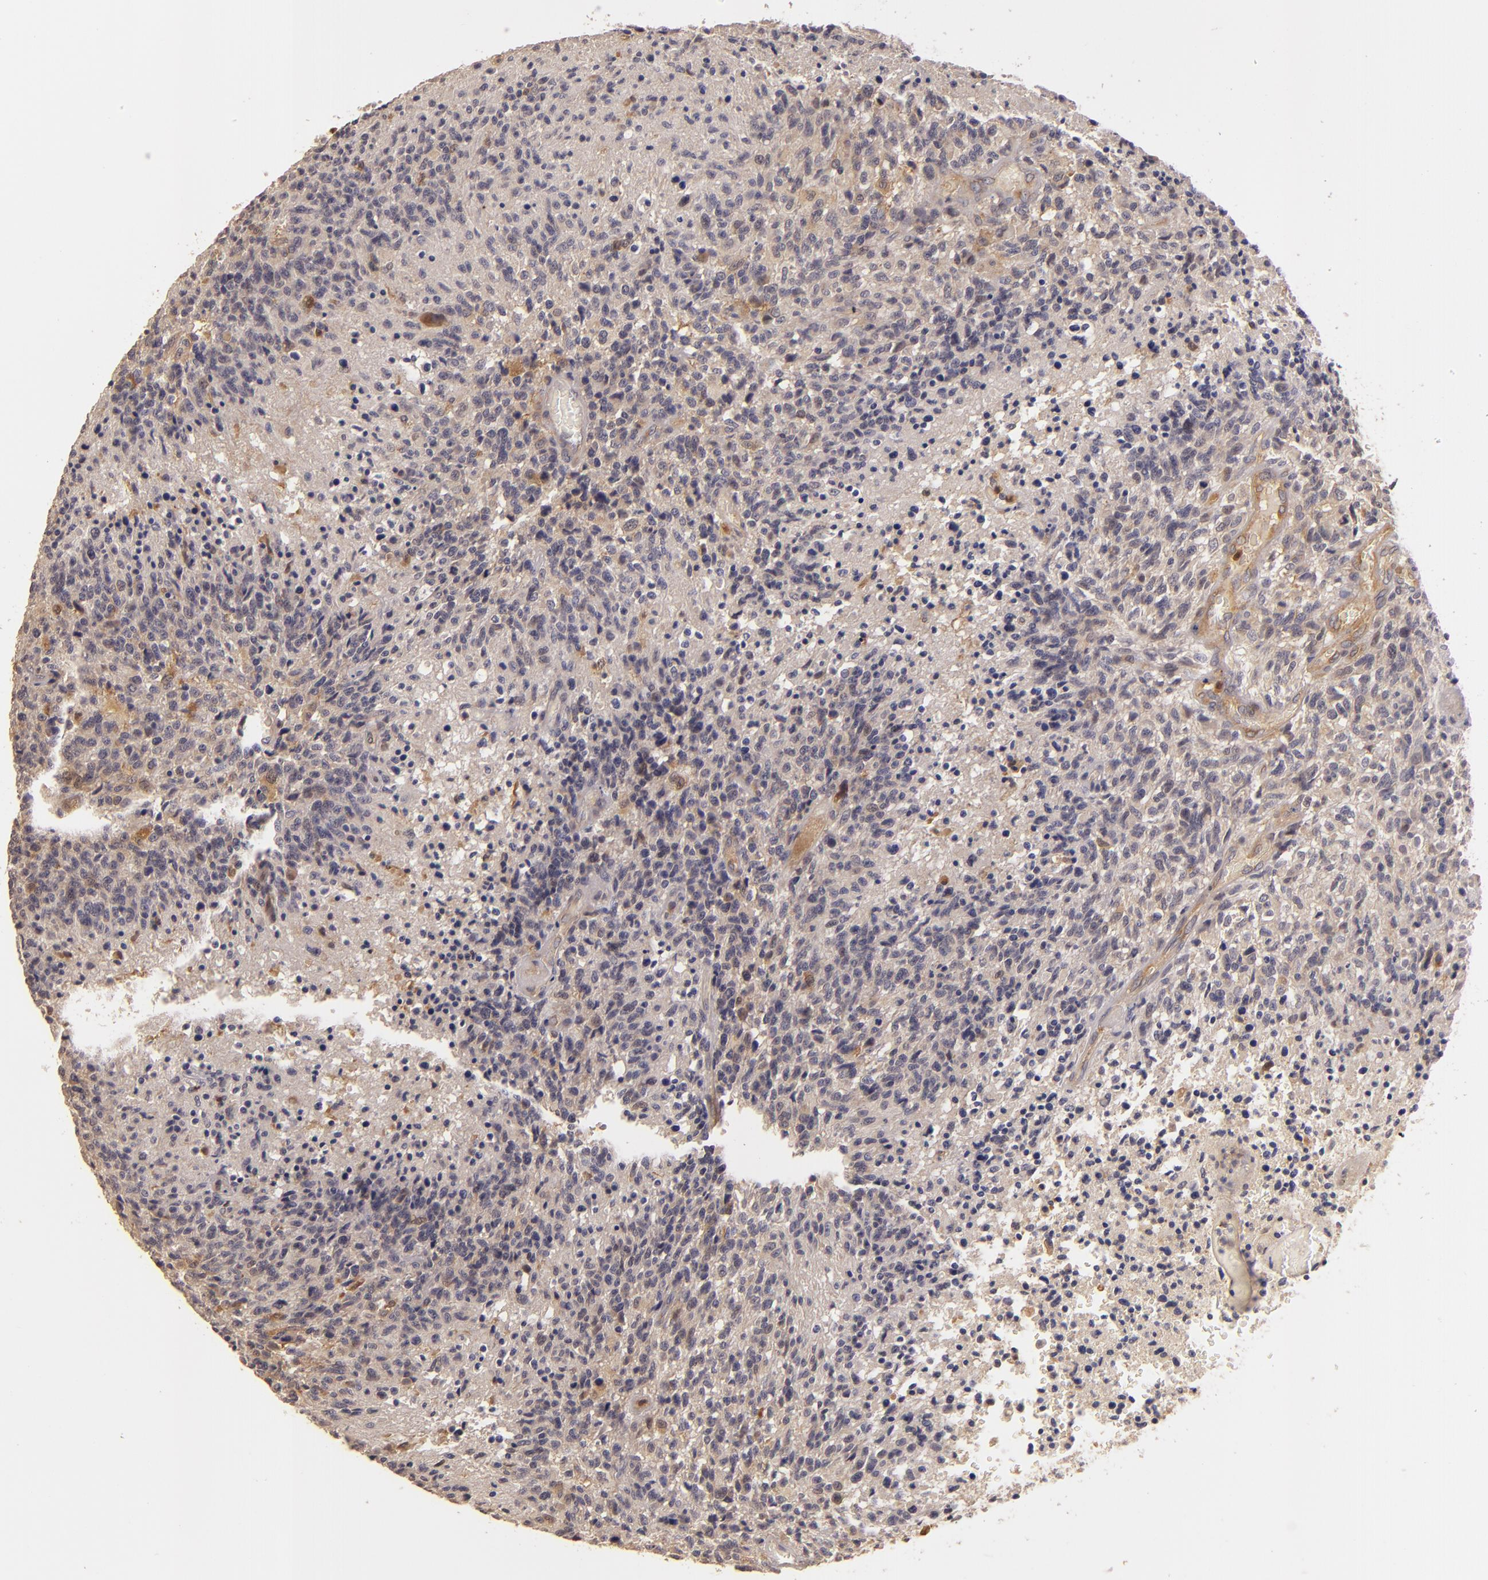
{"staining": {"intensity": "weak", "quantity": ">75%", "location": "cytoplasmic/membranous"}, "tissue": "glioma", "cell_type": "Tumor cells", "image_type": "cancer", "snomed": [{"axis": "morphology", "description": "Glioma, malignant, High grade"}, {"axis": "topography", "description": "Brain"}], "caption": "High-magnification brightfield microscopy of glioma stained with DAB (brown) and counterstained with hematoxylin (blue). tumor cells exhibit weak cytoplasmic/membranous expression is identified in about>75% of cells.", "gene": "PRKCD", "patient": {"sex": "male", "age": 36}}